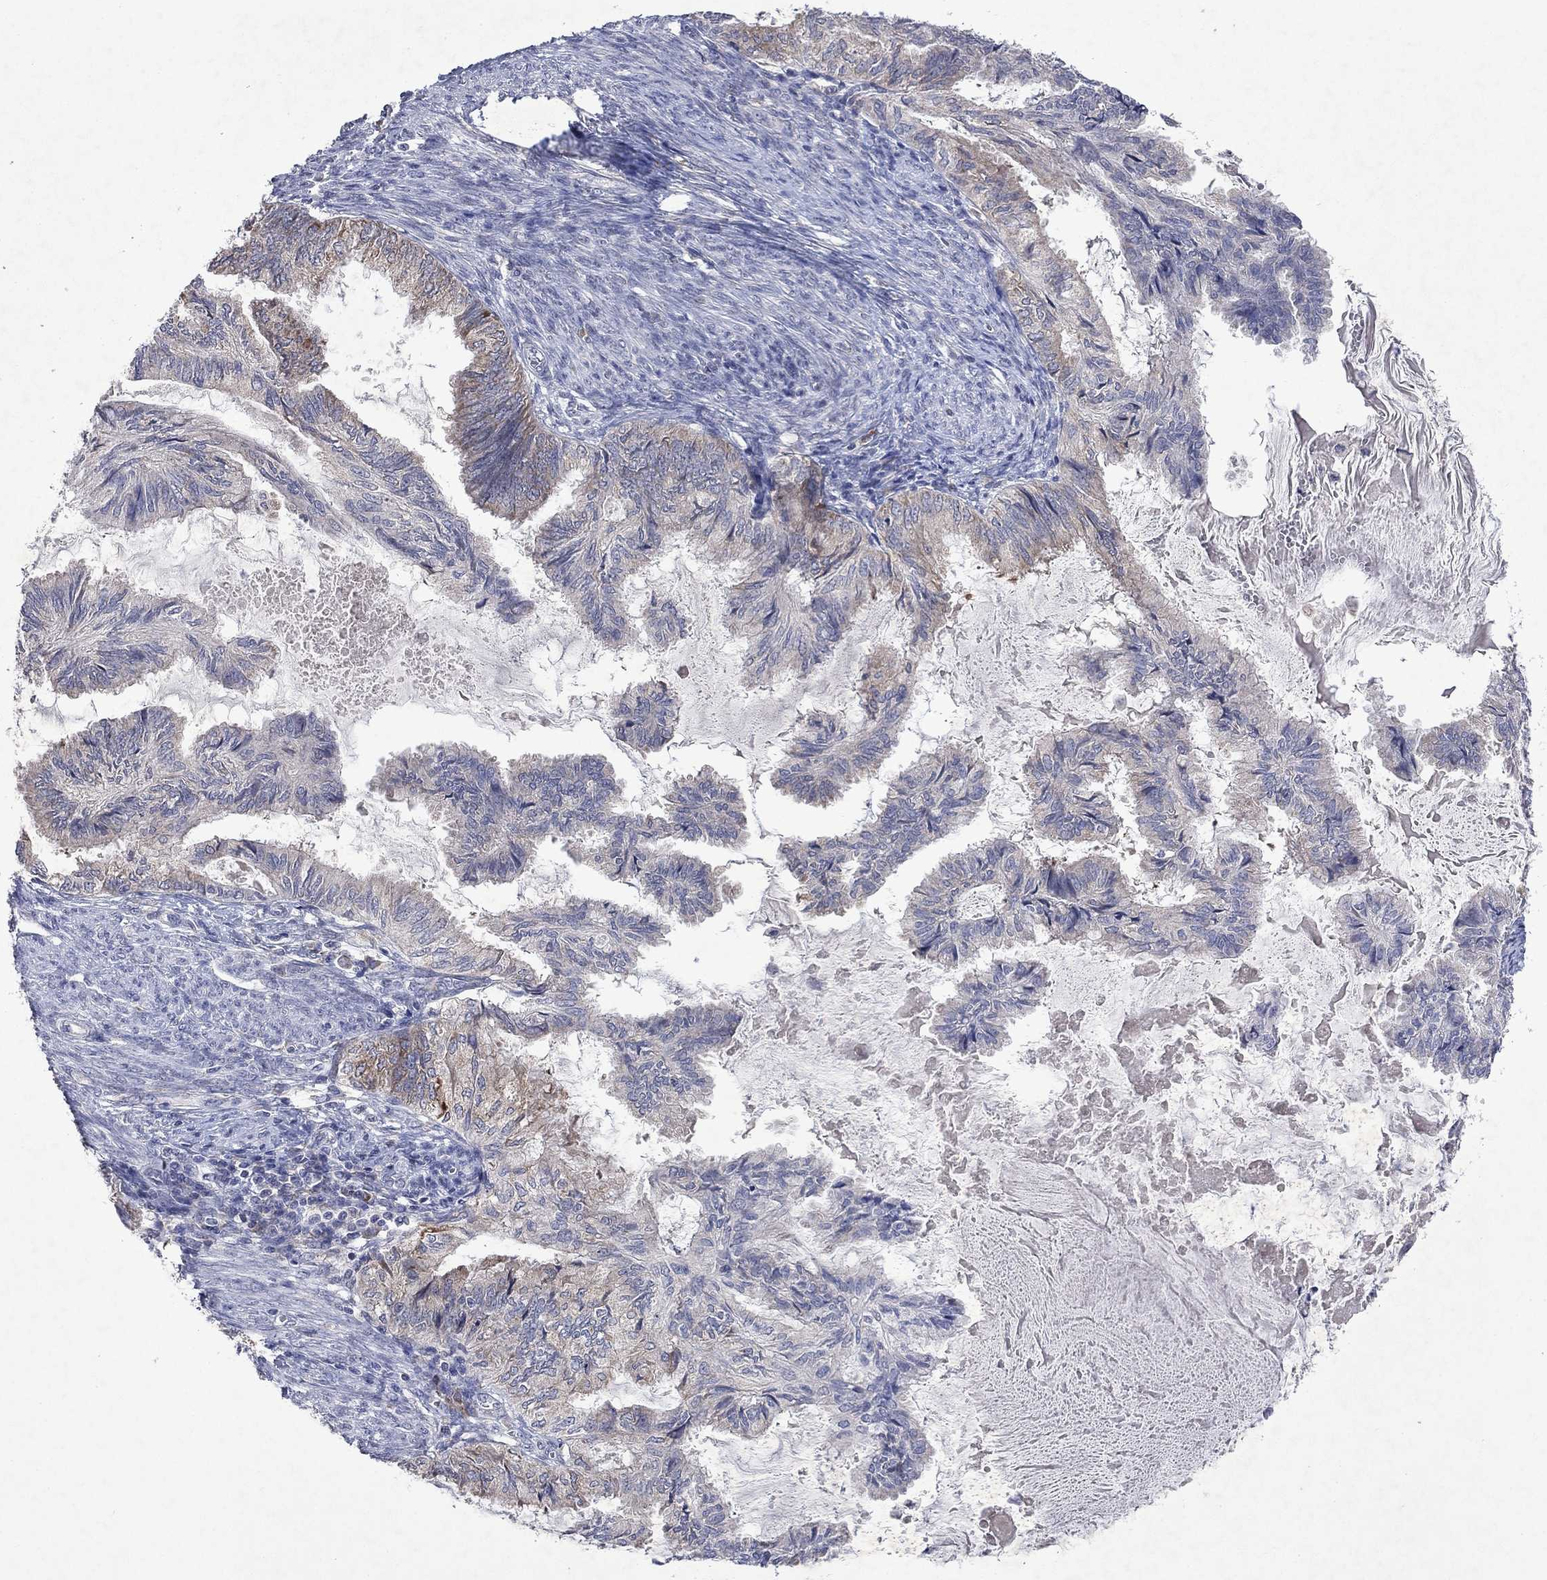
{"staining": {"intensity": "weak", "quantity": "<25%", "location": "cytoplasmic/membranous"}, "tissue": "endometrial cancer", "cell_type": "Tumor cells", "image_type": "cancer", "snomed": [{"axis": "morphology", "description": "Adenocarcinoma, NOS"}, {"axis": "topography", "description": "Endometrium"}], "caption": "The histopathology image shows no significant positivity in tumor cells of adenocarcinoma (endometrial). (IHC, brightfield microscopy, high magnification).", "gene": "TMEM97", "patient": {"sex": "female", "age": 86}}